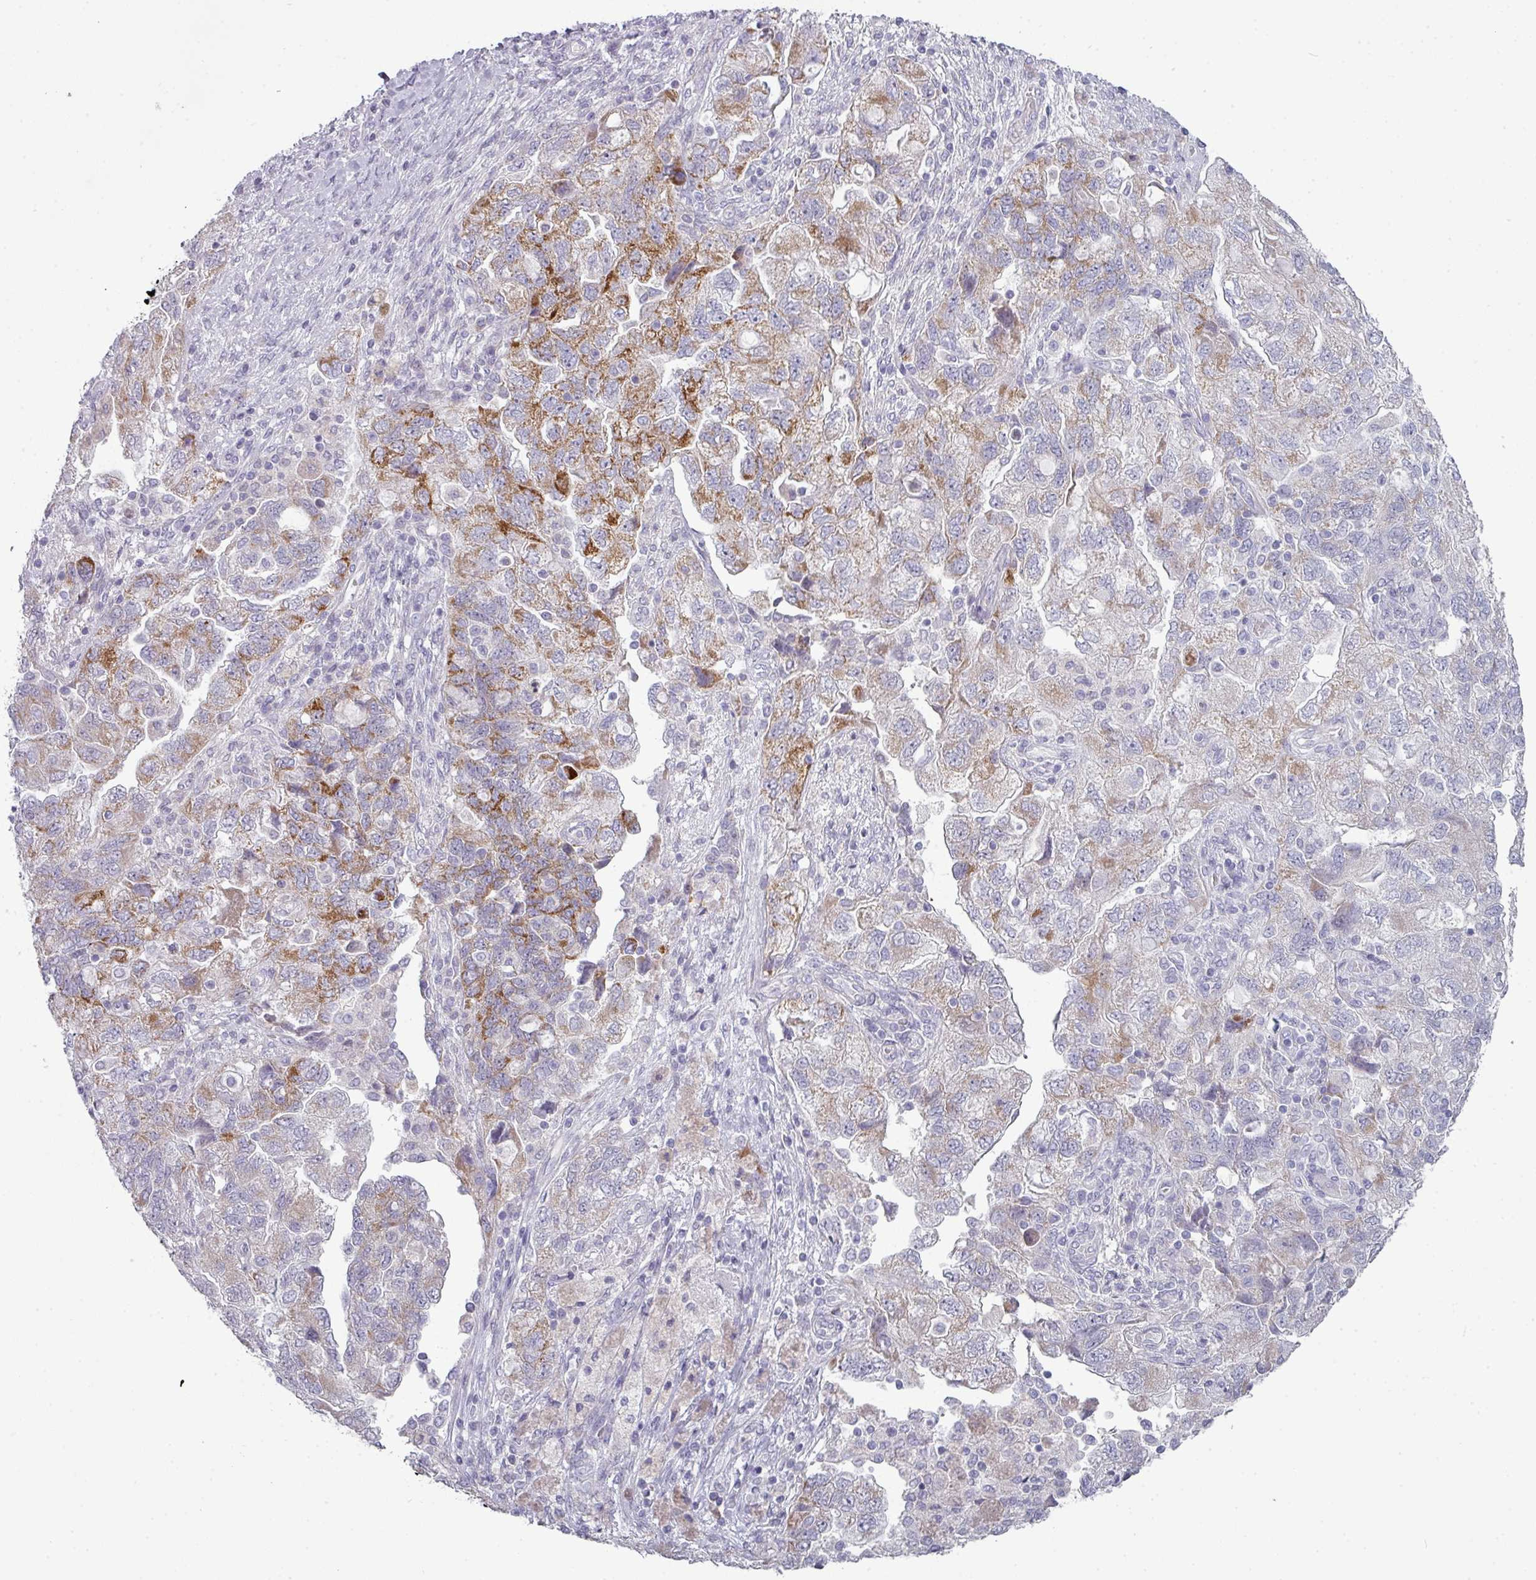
{"staining": {"intensity": "moderate", "quantity": ">75%", "location": "cytoplasmic/membranous"}, "tissue": "ovarian cancer", "cell_type": "Tumor cells", "image_type": "cancer", "snomed": [{"axis": "morphology", "description": "Carcinoma, NOS"}, {"axis": "morphology", "description": "Cystadenocarcinoma, serous, NOS"}, {"axis": "topography", "description": "Ovary"}], "caption": "Protein expression analysis of human ovarian cancer (serous cystadenocarcinoma) reveals moderate cytoplasmic/membranous staining in approximately >75% of tumor cells.", "gene": "ZNF615", "patient": {"sex": "female", "age": 69}}